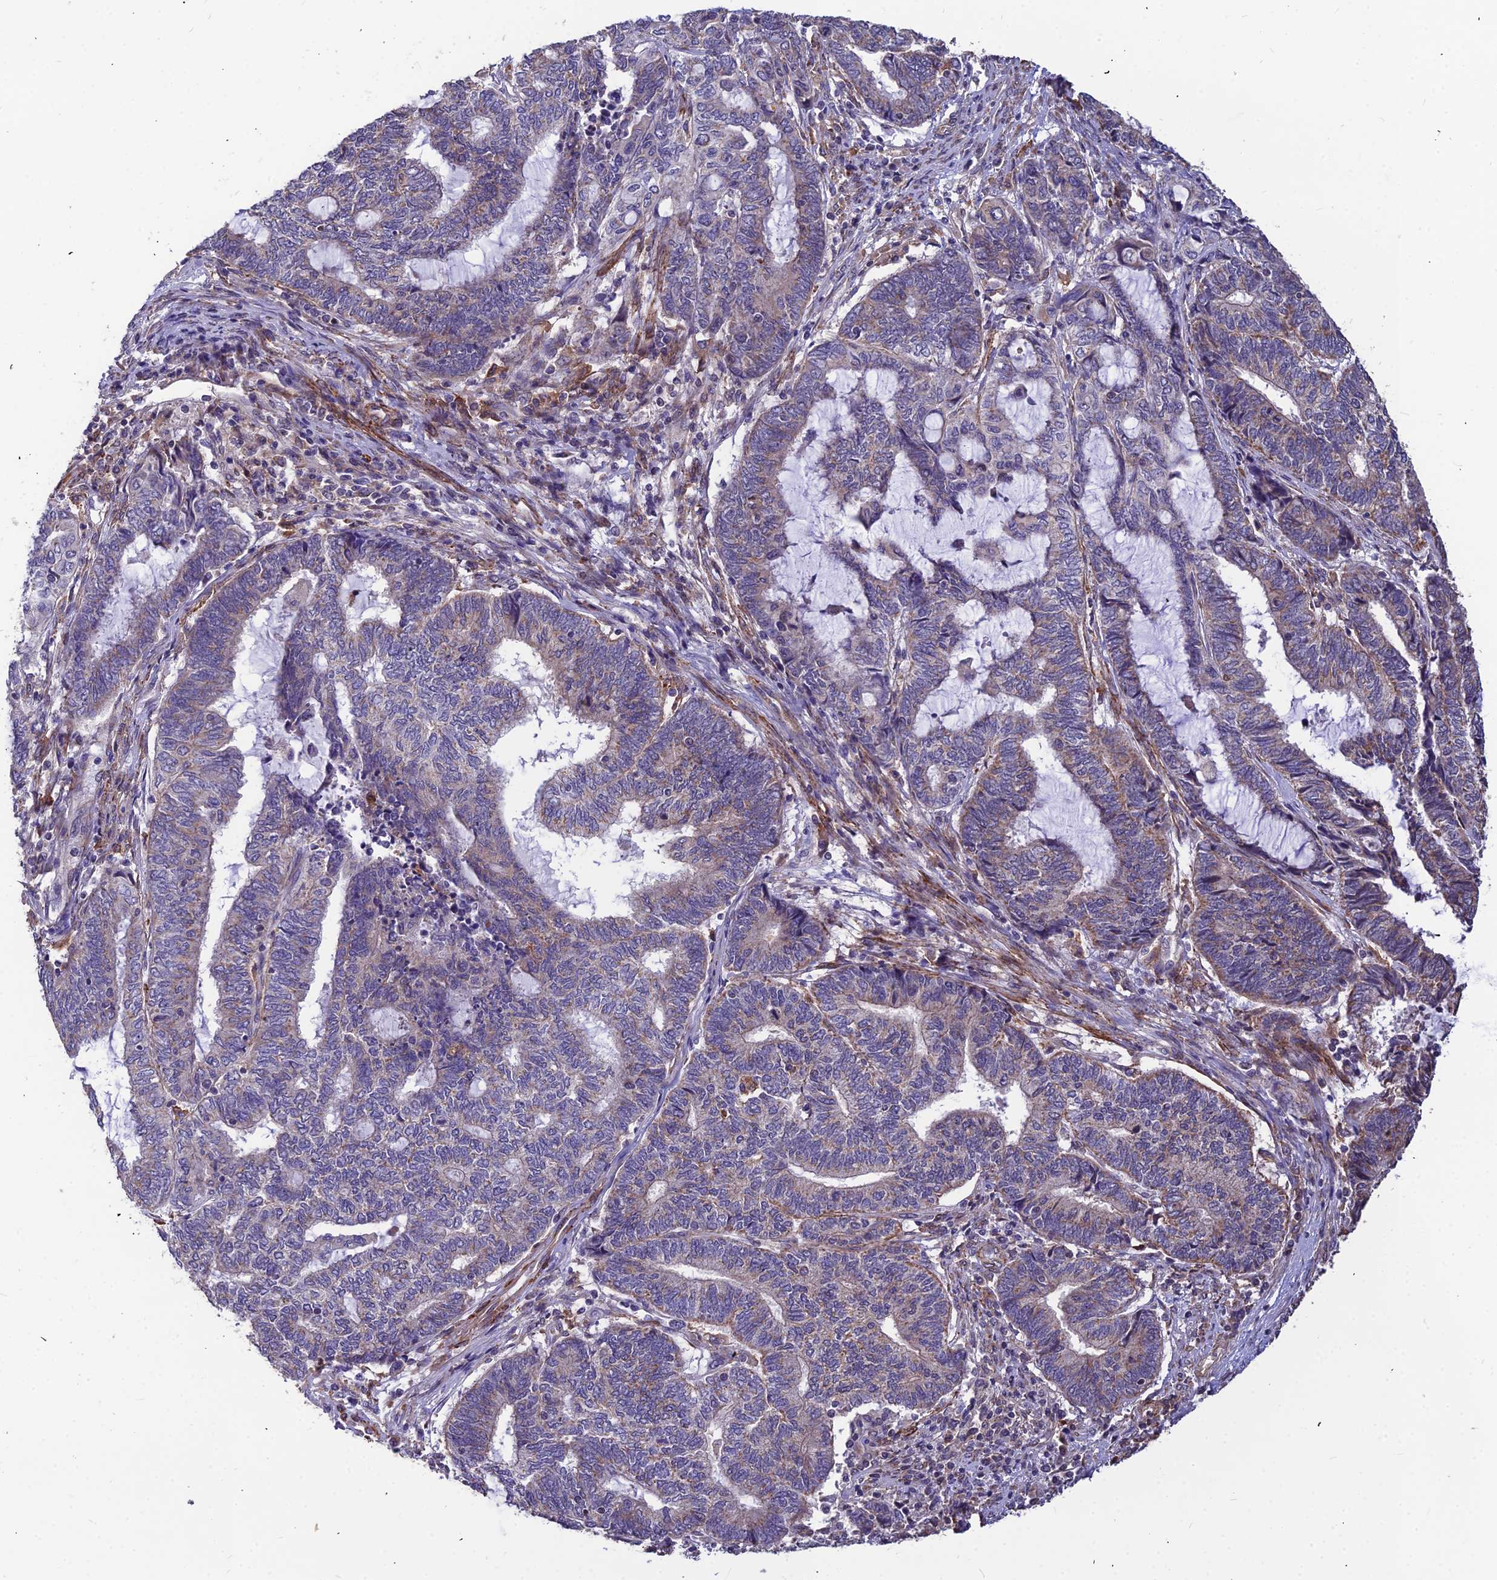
{"staining": {"intensity": "weak", "quantity": "<25%", "location": "cytoplasmic/membranous"}, "tissue": "endometrial cancer", "cell_type": "Tumor cells", "image_type": "cancer", "snomed": [{"axis": "morphology", "description": "Adenocarcinoma, NOS"}, {"axis": "topography", "description": "Uterus"}, {"axis": "topography", "description": "Endometrium"}], "caption": "Immunohistochemistry histopathology image of endometrial adenocarcinoma stained for a protein (brown), which demonstrates no expression in tumor cells.", "gene": "LEKR1", "patient": {"sex": "female", "age": 70}}